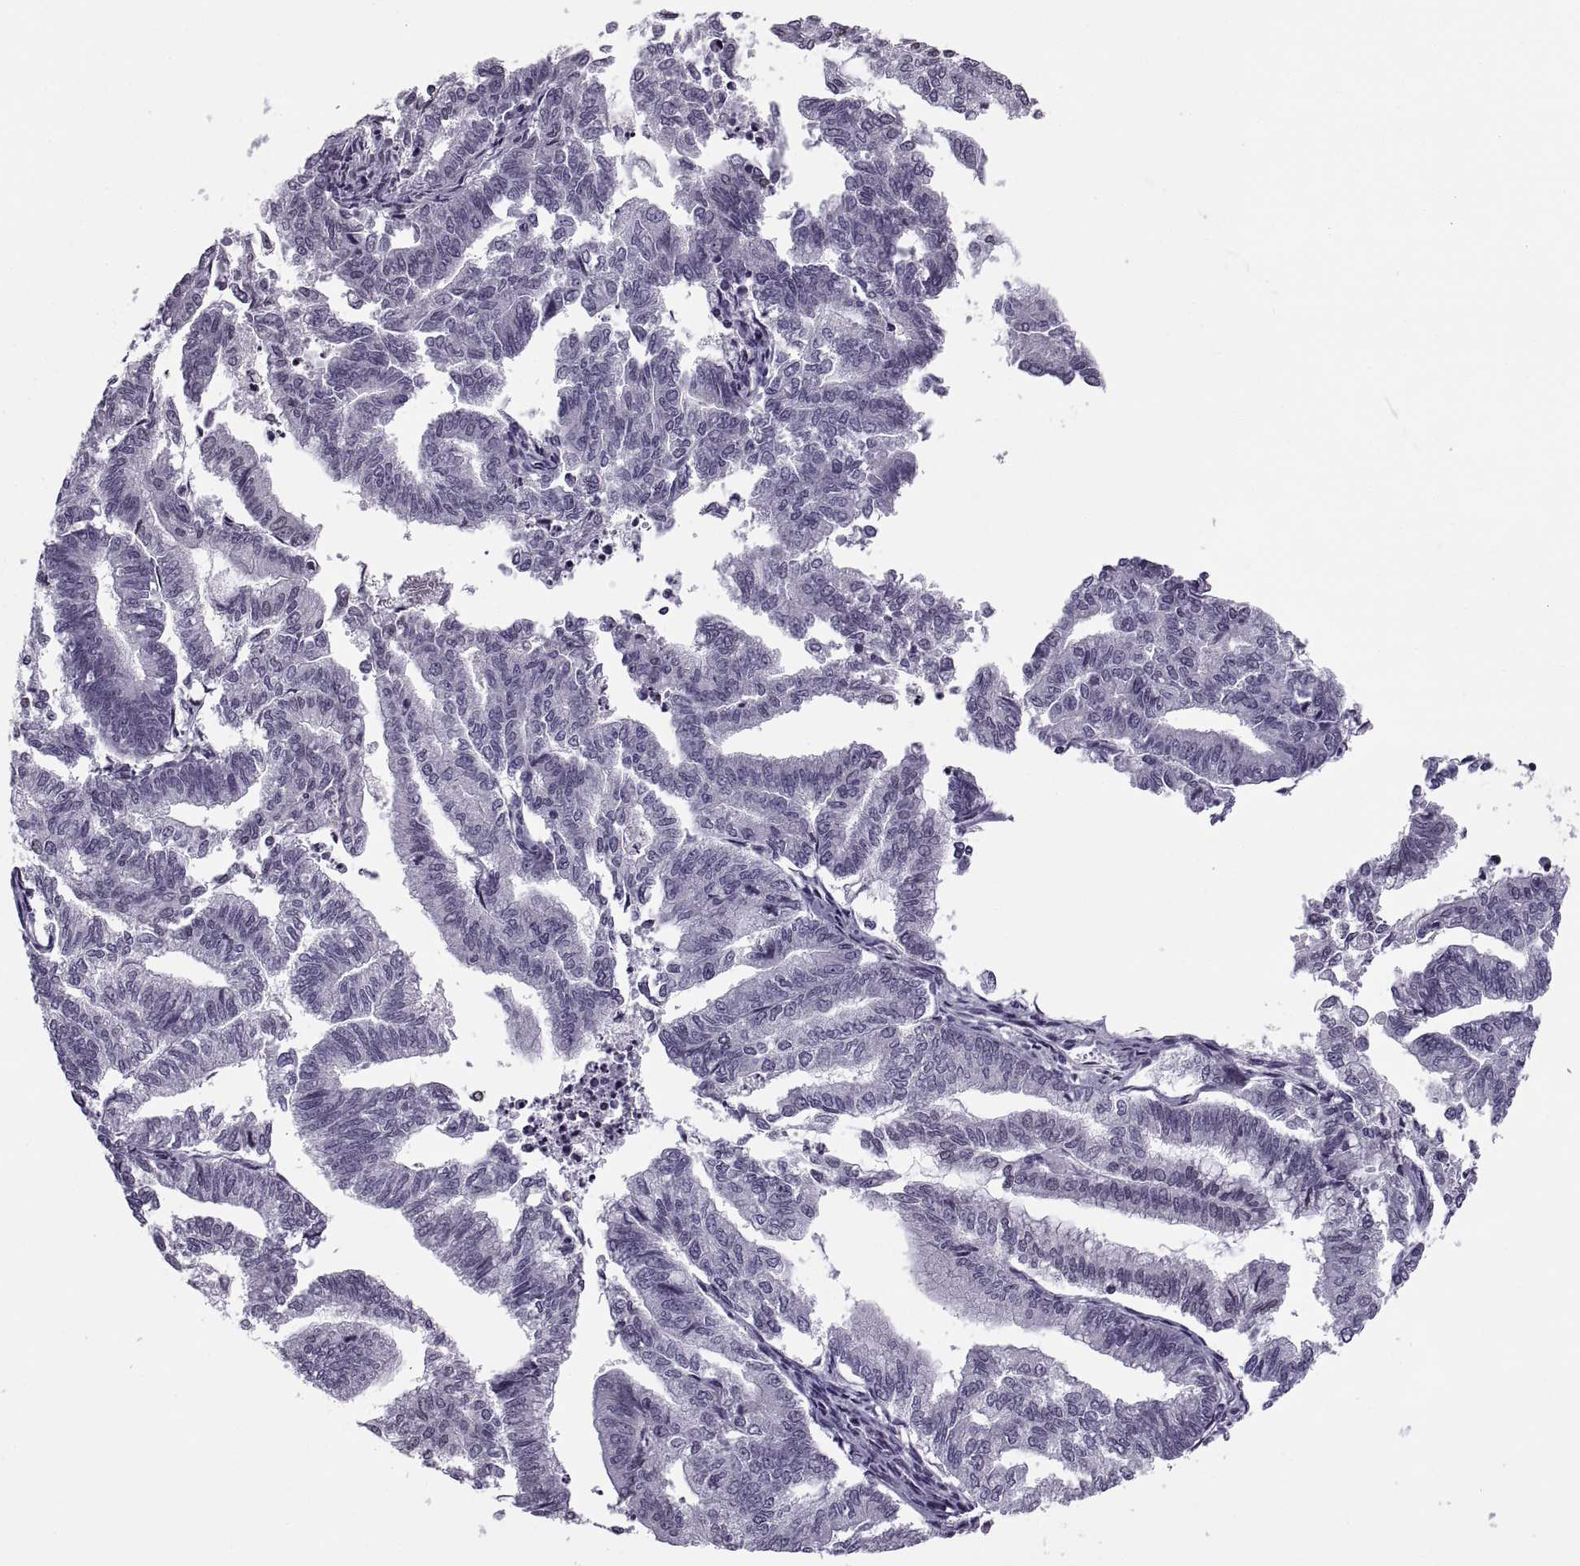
{"staining": {"intensity": "negative", "quantity": "none", "location": "none"}, "tissue": "endometrial cancer", "cell_type": "Tumor cells", "image_type": "cancer", "snomed": [{"axis": "morphology", "description": "Adenocarcinoma, NOS"}, {"axis": "topography", "description": "Endometrium"}], "caption": "This is an immunohistochemistry (IHC) micrograph of endometrial adenocarcinoma. There is no expression in tumor cells.", "gene": "H1-8", "patient": {"sex": "female", "age": 79}}